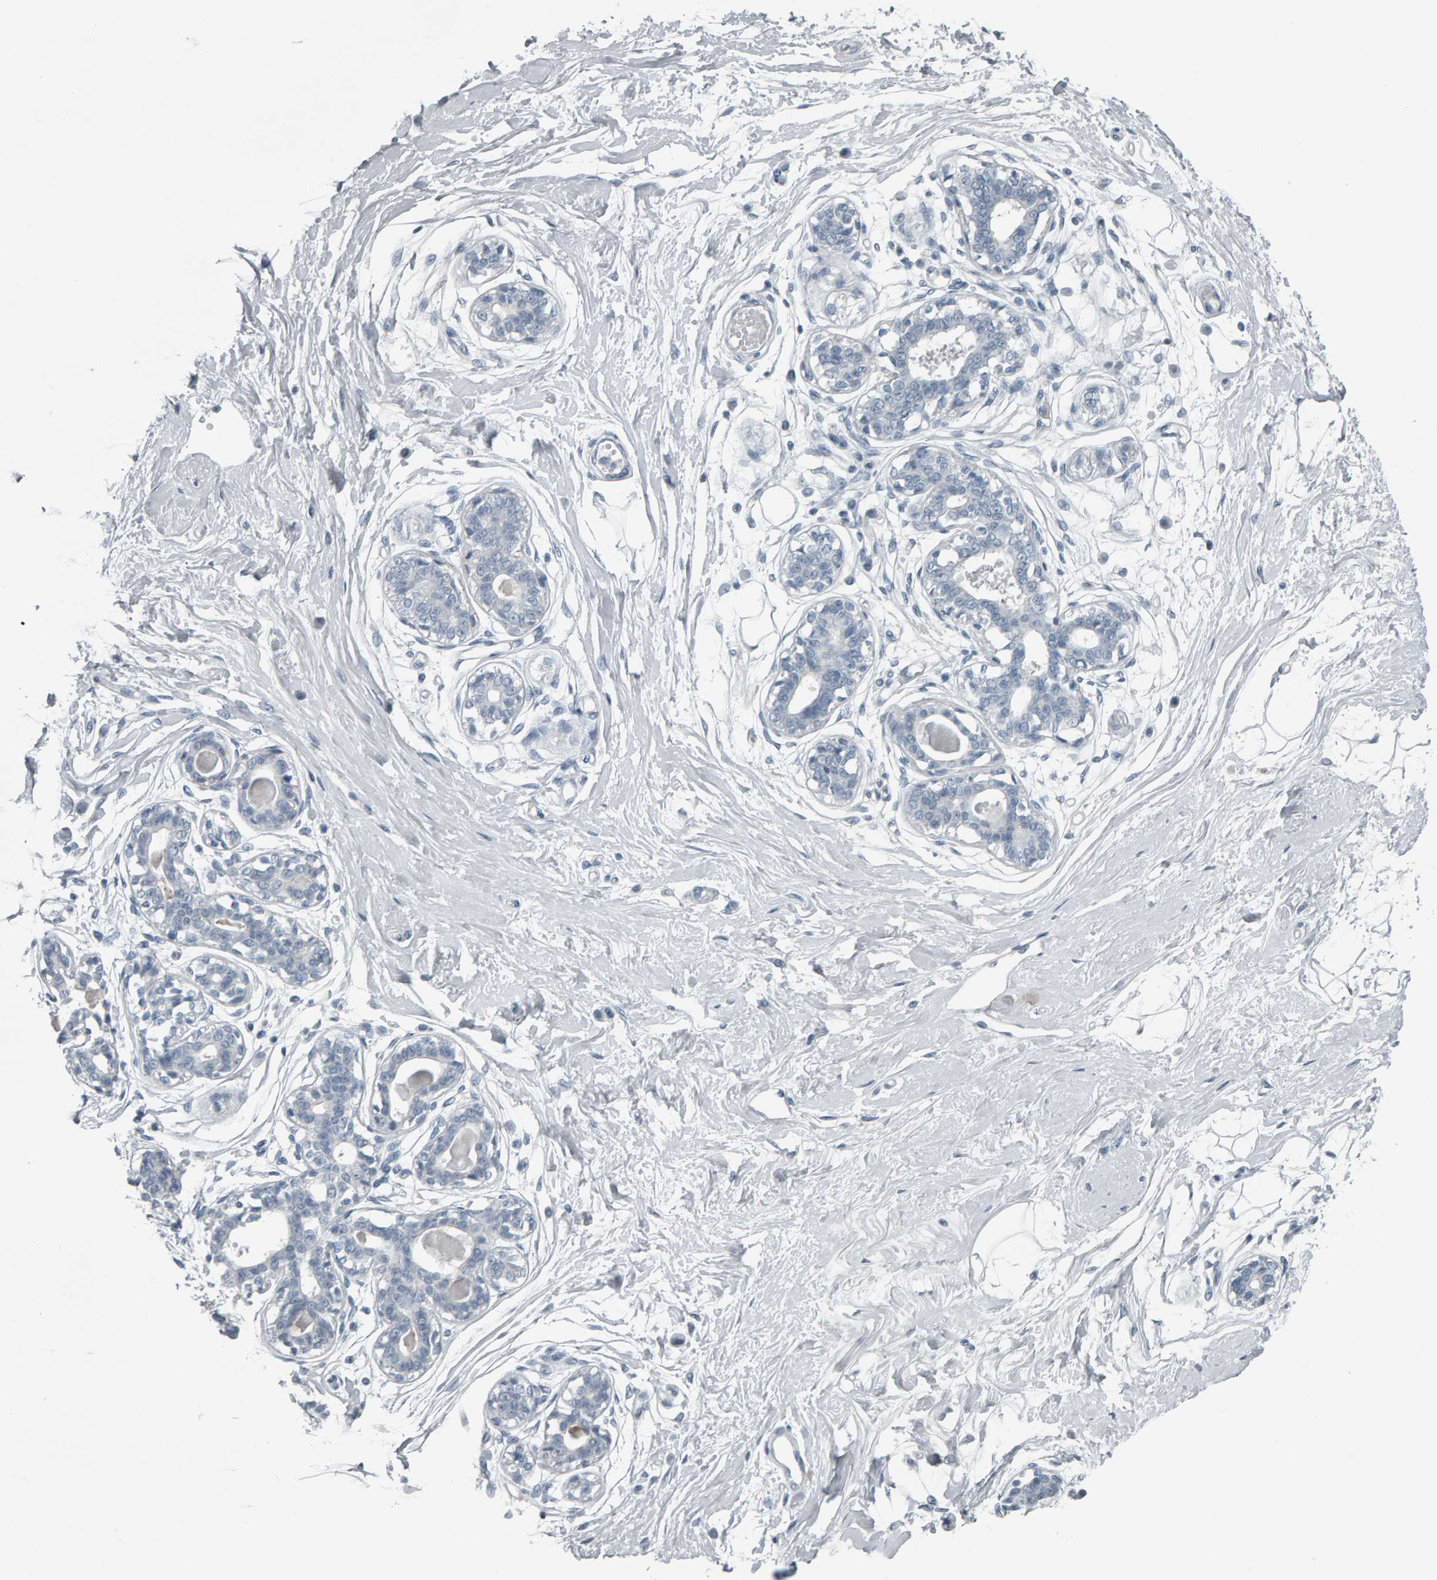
{"staining": {"intensity": "negative", "quantity": "none", "location": "none"}, "tissue": "breast", "cell_type": "Adipocytes", "image_type": "normal", "snomed": [{"axis": "morphology", "description": "Normal tissue, NOS"}, {"axis": "topography", "description": "Breast"}], "caption": "High magnification brightfield microscopy of normal breast stained with DAB (brown) and counterstained with hematoxylin (blue): adipocytes show no significant staining. The staining was performed using DAB to visualize the protein expression in brown, while the nuclei were stained in blue with hematoxylin (Magnification: 20x).", "gene": "PYY", "patient": {"sex": "female", "age": 45}}